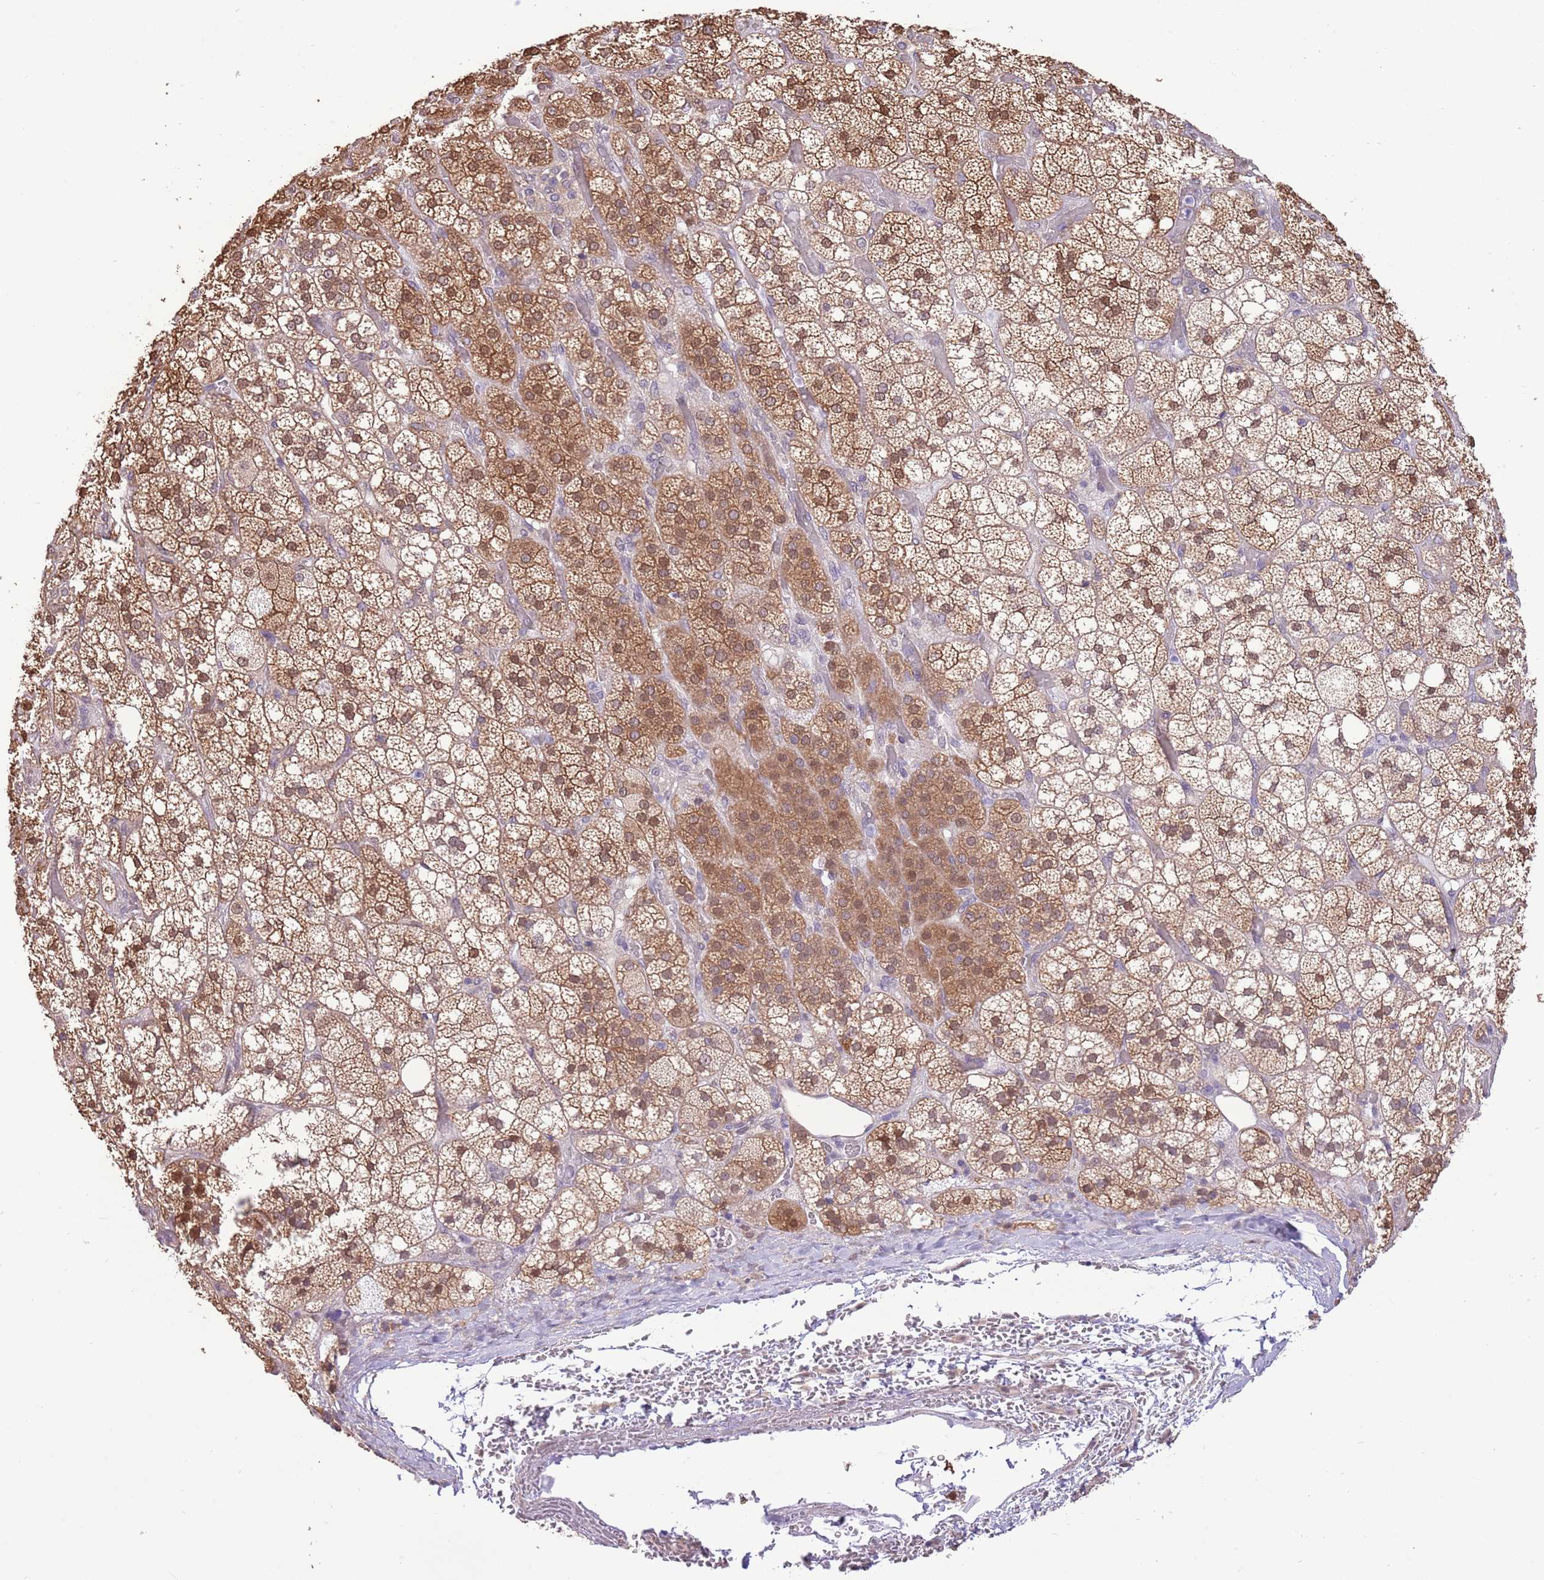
{"staining": {"intensity": "moderate", "quantity": ">75%", "location": "cytoplasmic/membranous,nuclear"}, "tissue": "adrenal gland", "cell_type": "Glandular cells", "image_type": "normal", "snomed": [{"axis": "morphology", "description": "Normal tissue, NOS"}, {"axis": "topography", "description": "Adrenal gland"}], "caption": "The image displays immunohistochemical staining of unremarkable adrenal gland. There is moderate cytoplasmic/membranous,nuclear staining is seen in about >75% of glandular cells.", "gene": "NSFL1C", "patient": {"sex": "male", "age": 61}}